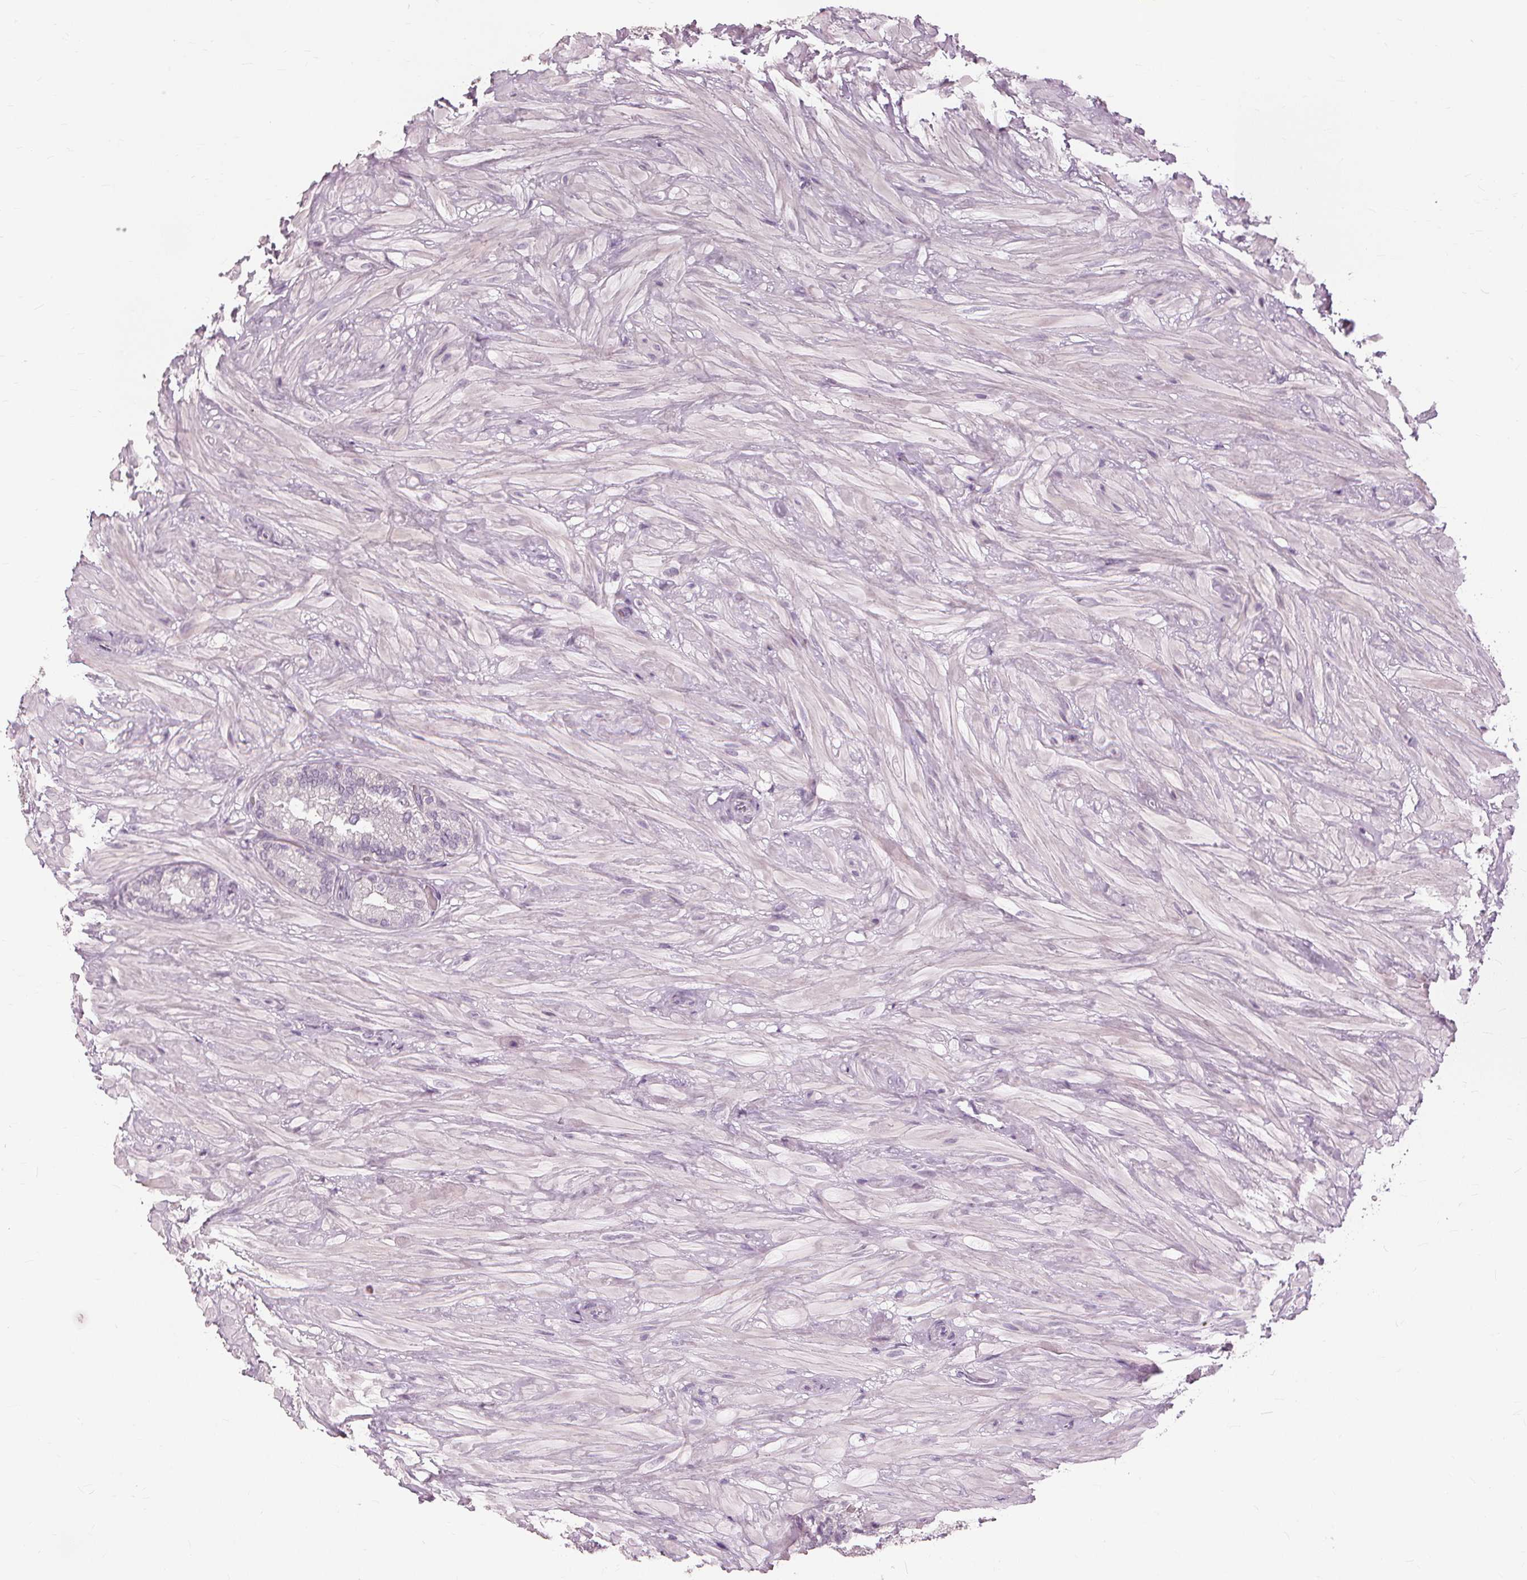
{"staining": {"intensity": "negative", "quantity": "none", "location": "none"}, "tissue": "seminal vesicle", "cell_type": "Glandular cells", "image_type": "normal", "snomed": [{"axis": "morphology", "description": "Normal tissue, NOS"}, {"axis": "topography", "description": "Seminal veicle"}], "caption": "Immunohistochemical staining of benign human seminal vesicle reveals no significant expression in glandular cells.", "gene": "SFTPD", "patient": {"sex": "male", "age": 68}}